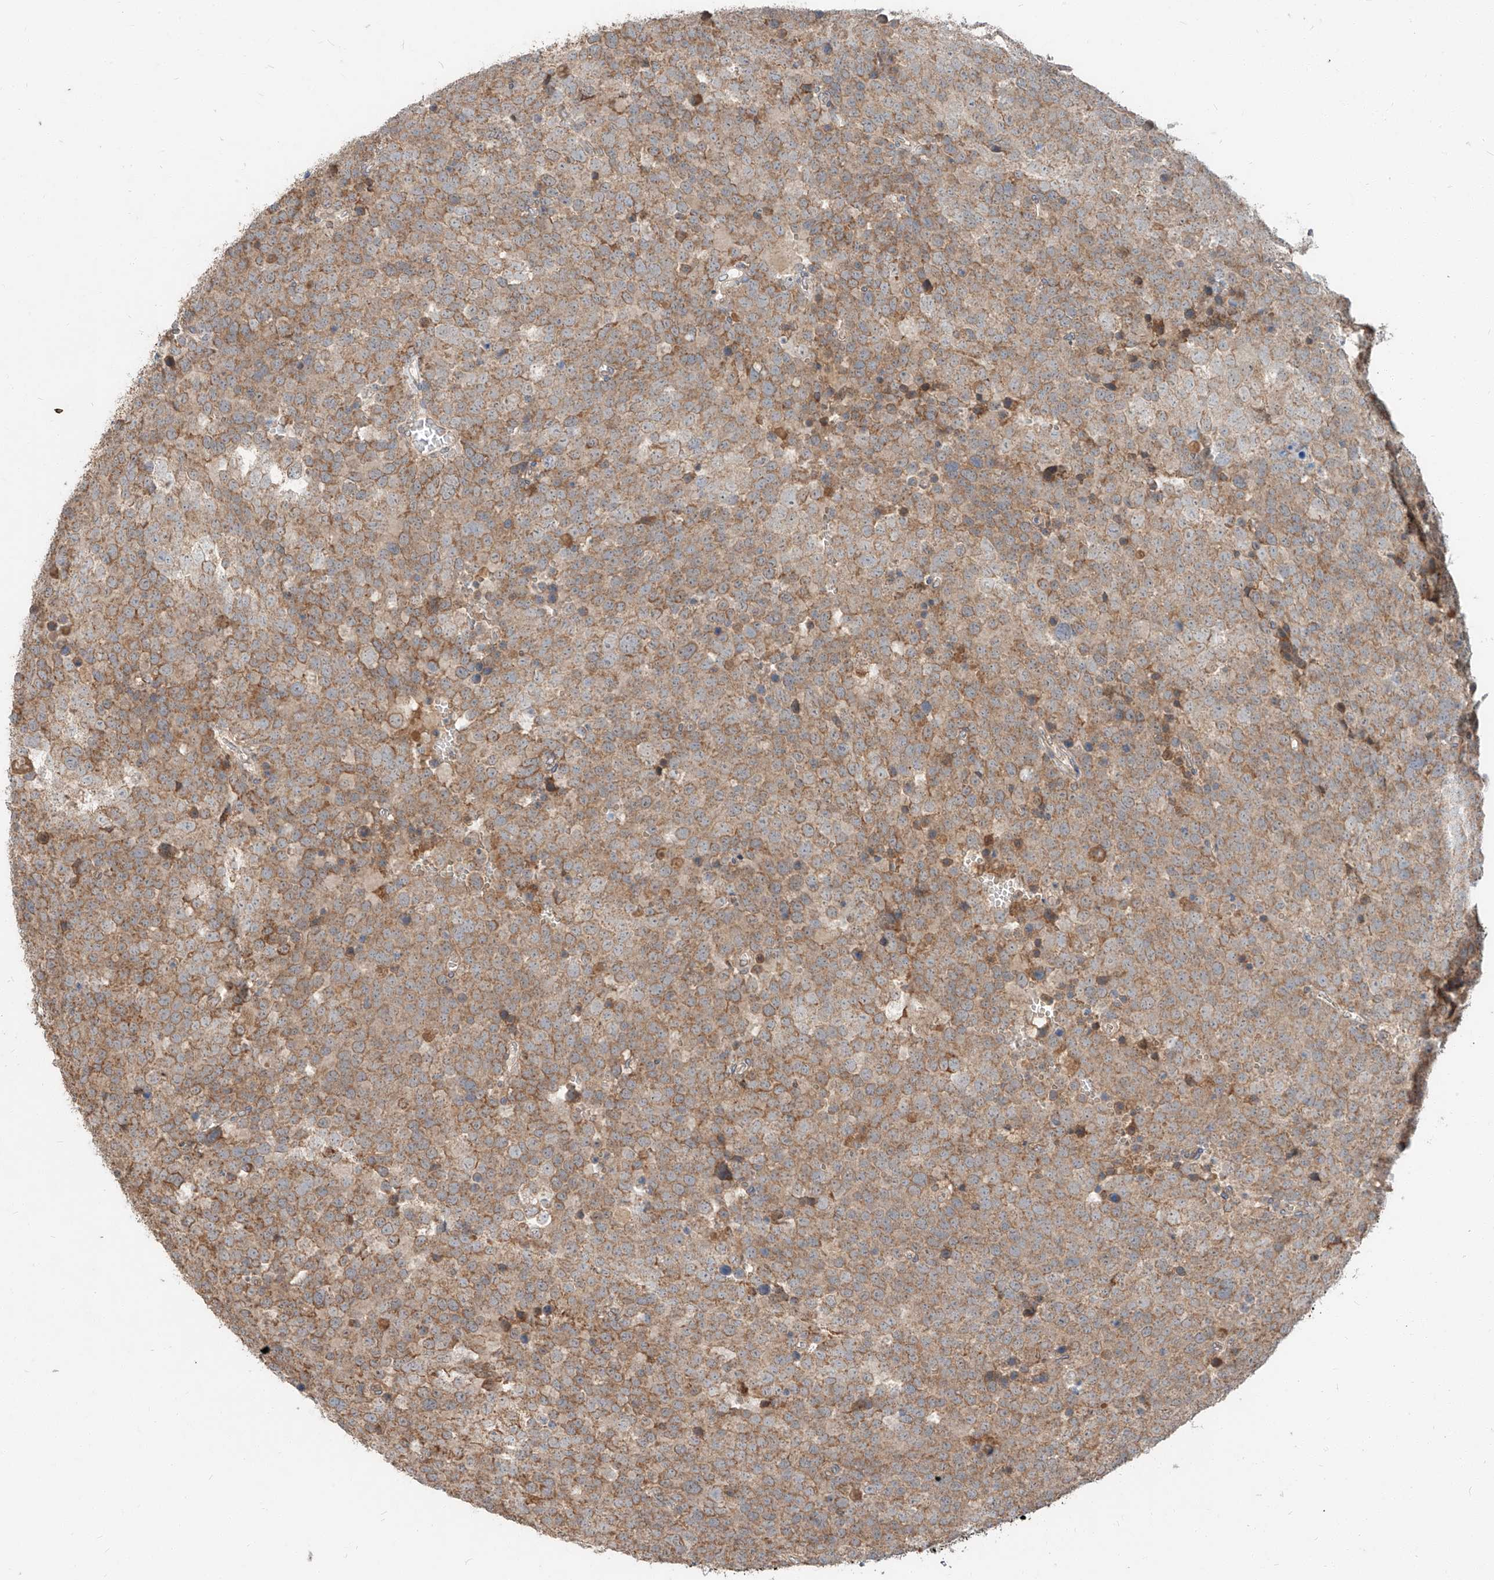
{"staining": {"intensity": "moderate", "quantity": ">75%", "location": "cytoplasmic/membranous"}, "tissue": "testis cancer", "cell_type": "Tumor cells", "image_type": "cancer", "snomed": [{"axis": "morphology", "description": "Seminoma, NOS"}, {"axis": "topography", "description": "Testis"}], "caption": "Testis cancer (seminoma) was stained to show a protein in brown. There is medium levels of moderate cytoplasmic/membranous expression in approximately >75% of tumor cells.", "gene": "STX19", "patient": {"sex": "male", "age": 71}}